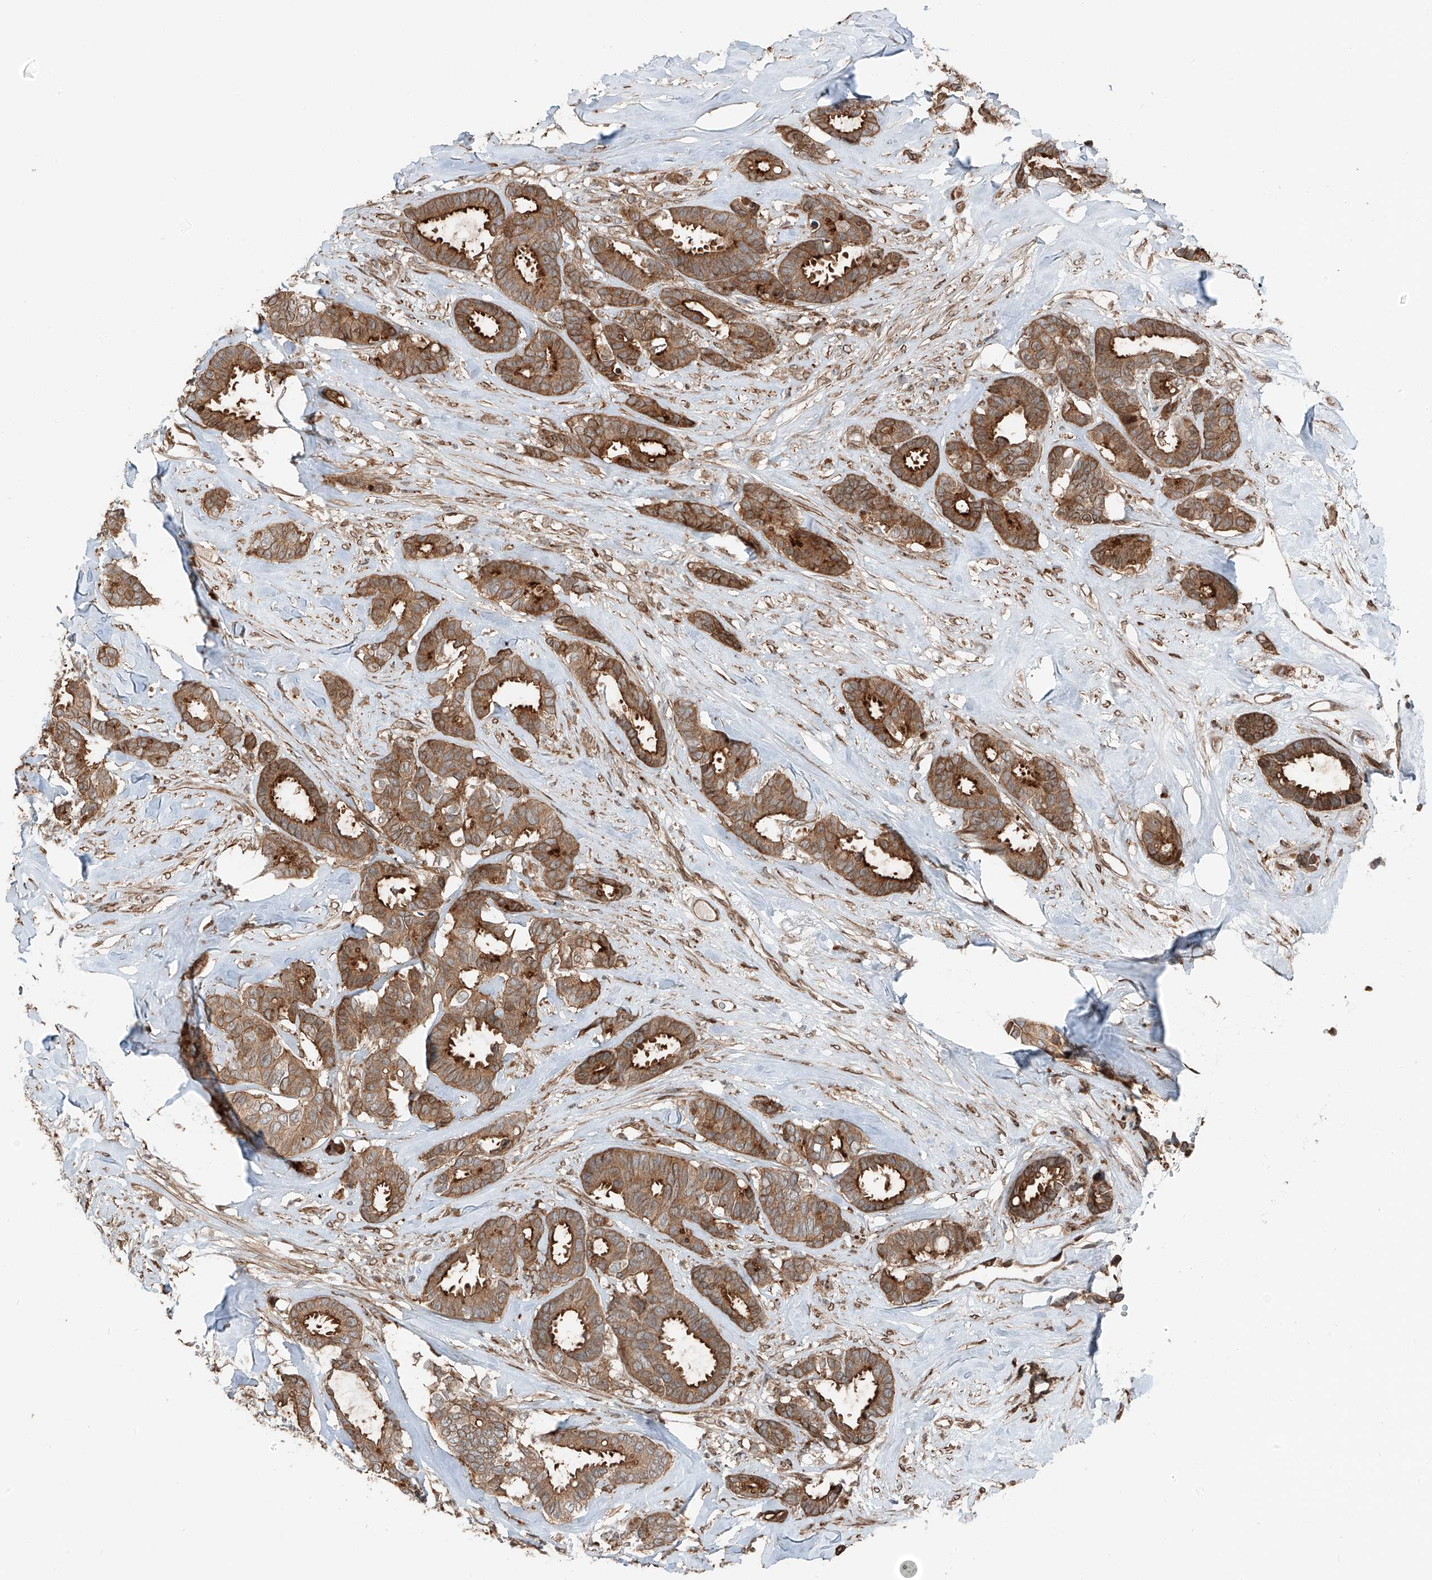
{"staining": {"intensity": "moderate", "quantity": ">75%", "location": "cytoplasmic/membranous"}, "tissue": "breast cancer", "cell_type": "Tumor cells", "image_type": "cancer", "snomed": [{"axis": "morphology", "description": "Duct carcinoma"}, {"axis": "topography", "description": "Breast"}], "caption": "Moderate cytoplasmic/membranous staining for a protein is identified in about >75% of tumor cells of breast cancer using immunohistochemistry.", "gene": "CEP162", "patient": {"sex": "female", "age": 87}}